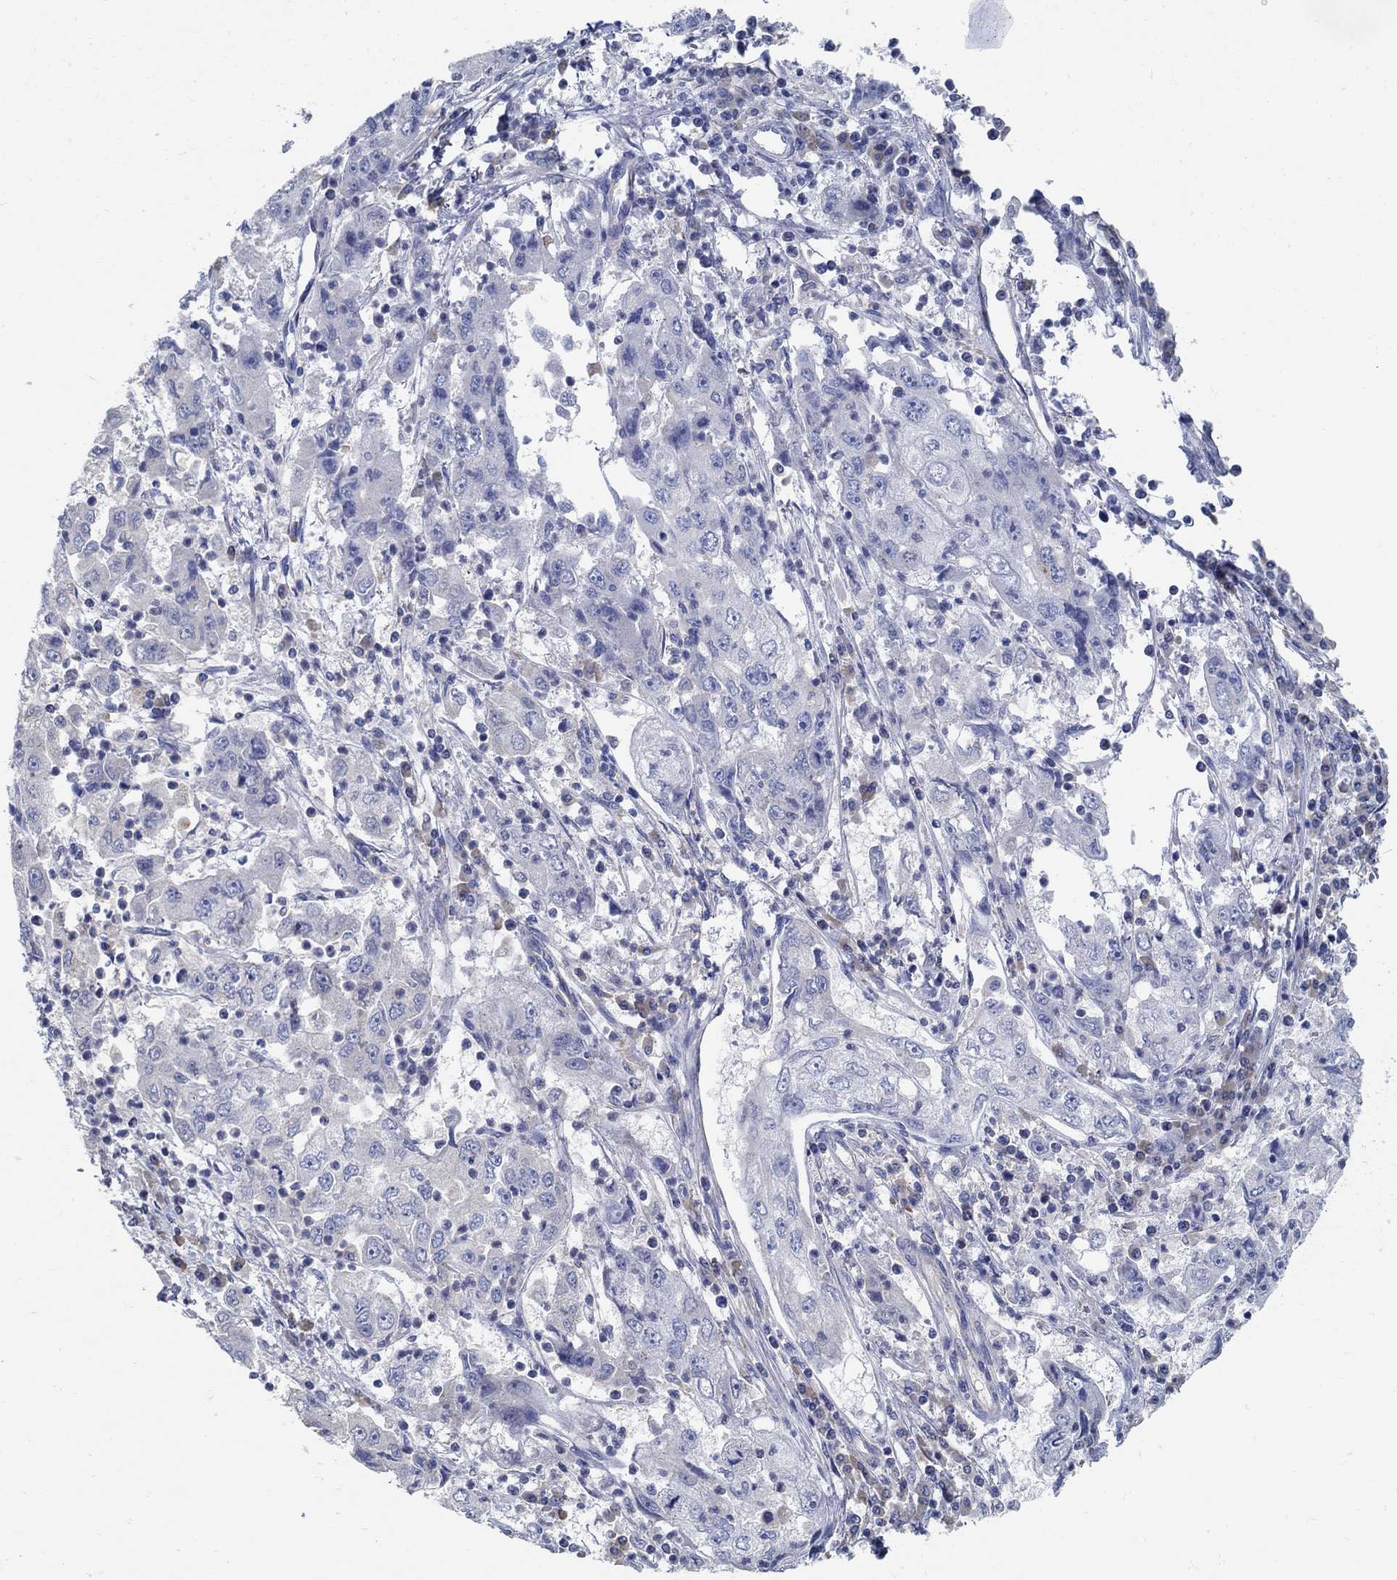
{"staining": {"intensity": "negative", "quantity": "none", "location": "none"}, "tissue": "cervical cancer", "cell_type": "Tumor cells", "image_type": "cancer", "snomed": [{"axis": "morphology", "description": "Squamous cell carcinoma, NOS"}, {"axis": "topography", "description": "Cervix"}], "caption": "High magnification brightfield microscopy of squamous cell carcinoma (cervical) stained with DAB (3,3'-diaminobenzidine) (brown) and counterstained with hematoxylin (blue): tumor cells show no significant expression.", "gene": "PCDH11X", "patient": {"sex": "female", "age": 36}}